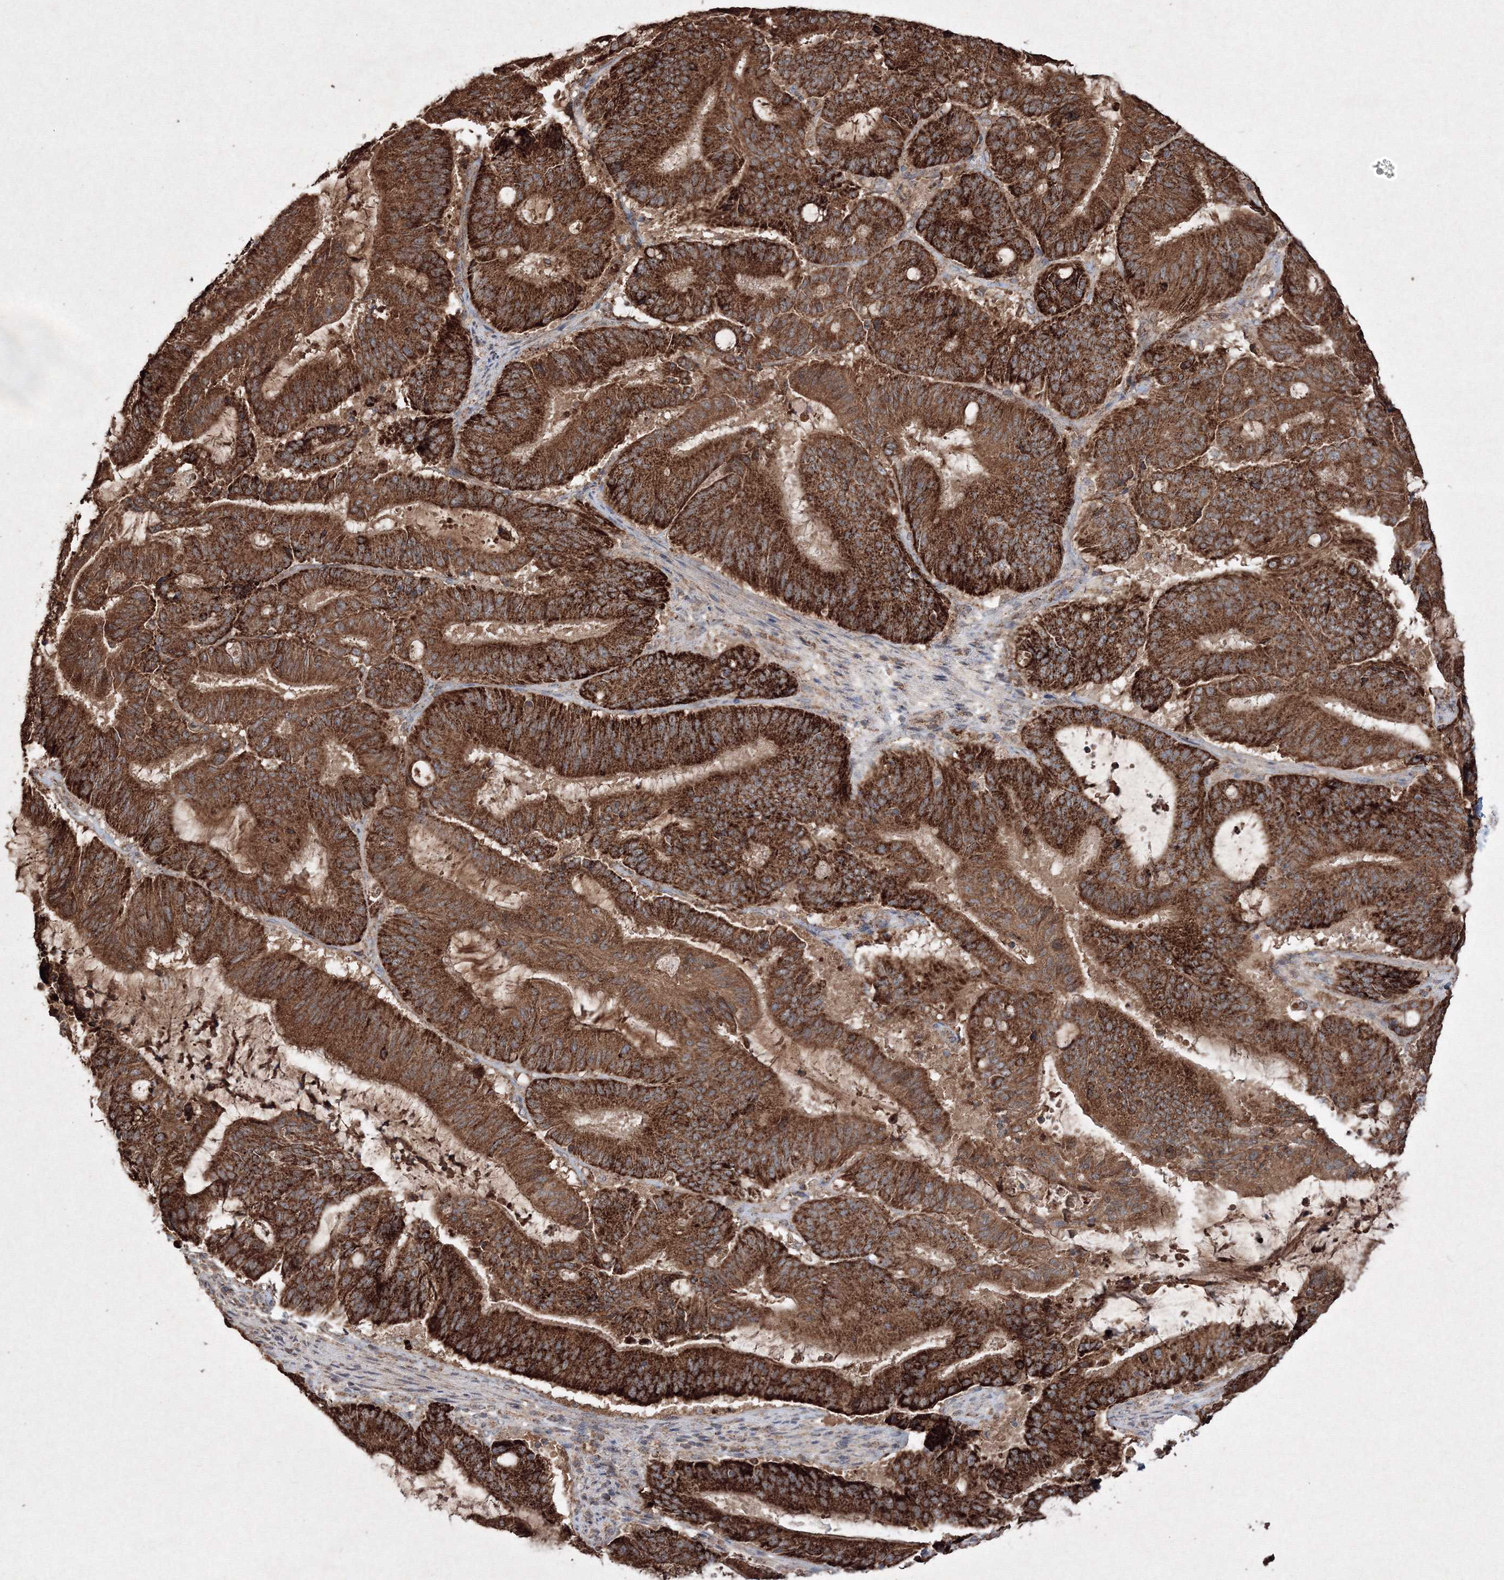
{"staining": {"intensity": "strong", "quantity": ">75%", "location": "cytoplasmic/membranous"}, "tissue": "liver cancer", "cell_type": "Tumor cells", "image_type": "cancer", "snomed": [{"axis": "morphology", "description": "Normal tissue, NOS"}, {"axis": "morphology", "description": "Cholangiocarcinoma"}, {"axis": "topography", "description": "Liver"}, {"axis": "topography", "description": "Peripheral nerve tissue"}], "caption": "IHC histopathology image of cholangiocarcinoma (liver) stained for a protein (brown), which exhibits high levels of strong cytoplasmic/membranous positivity in approximately >75% of tumor cells.", "gene": "GRSF1", "patient": {"sex": "female", "age": 73}}